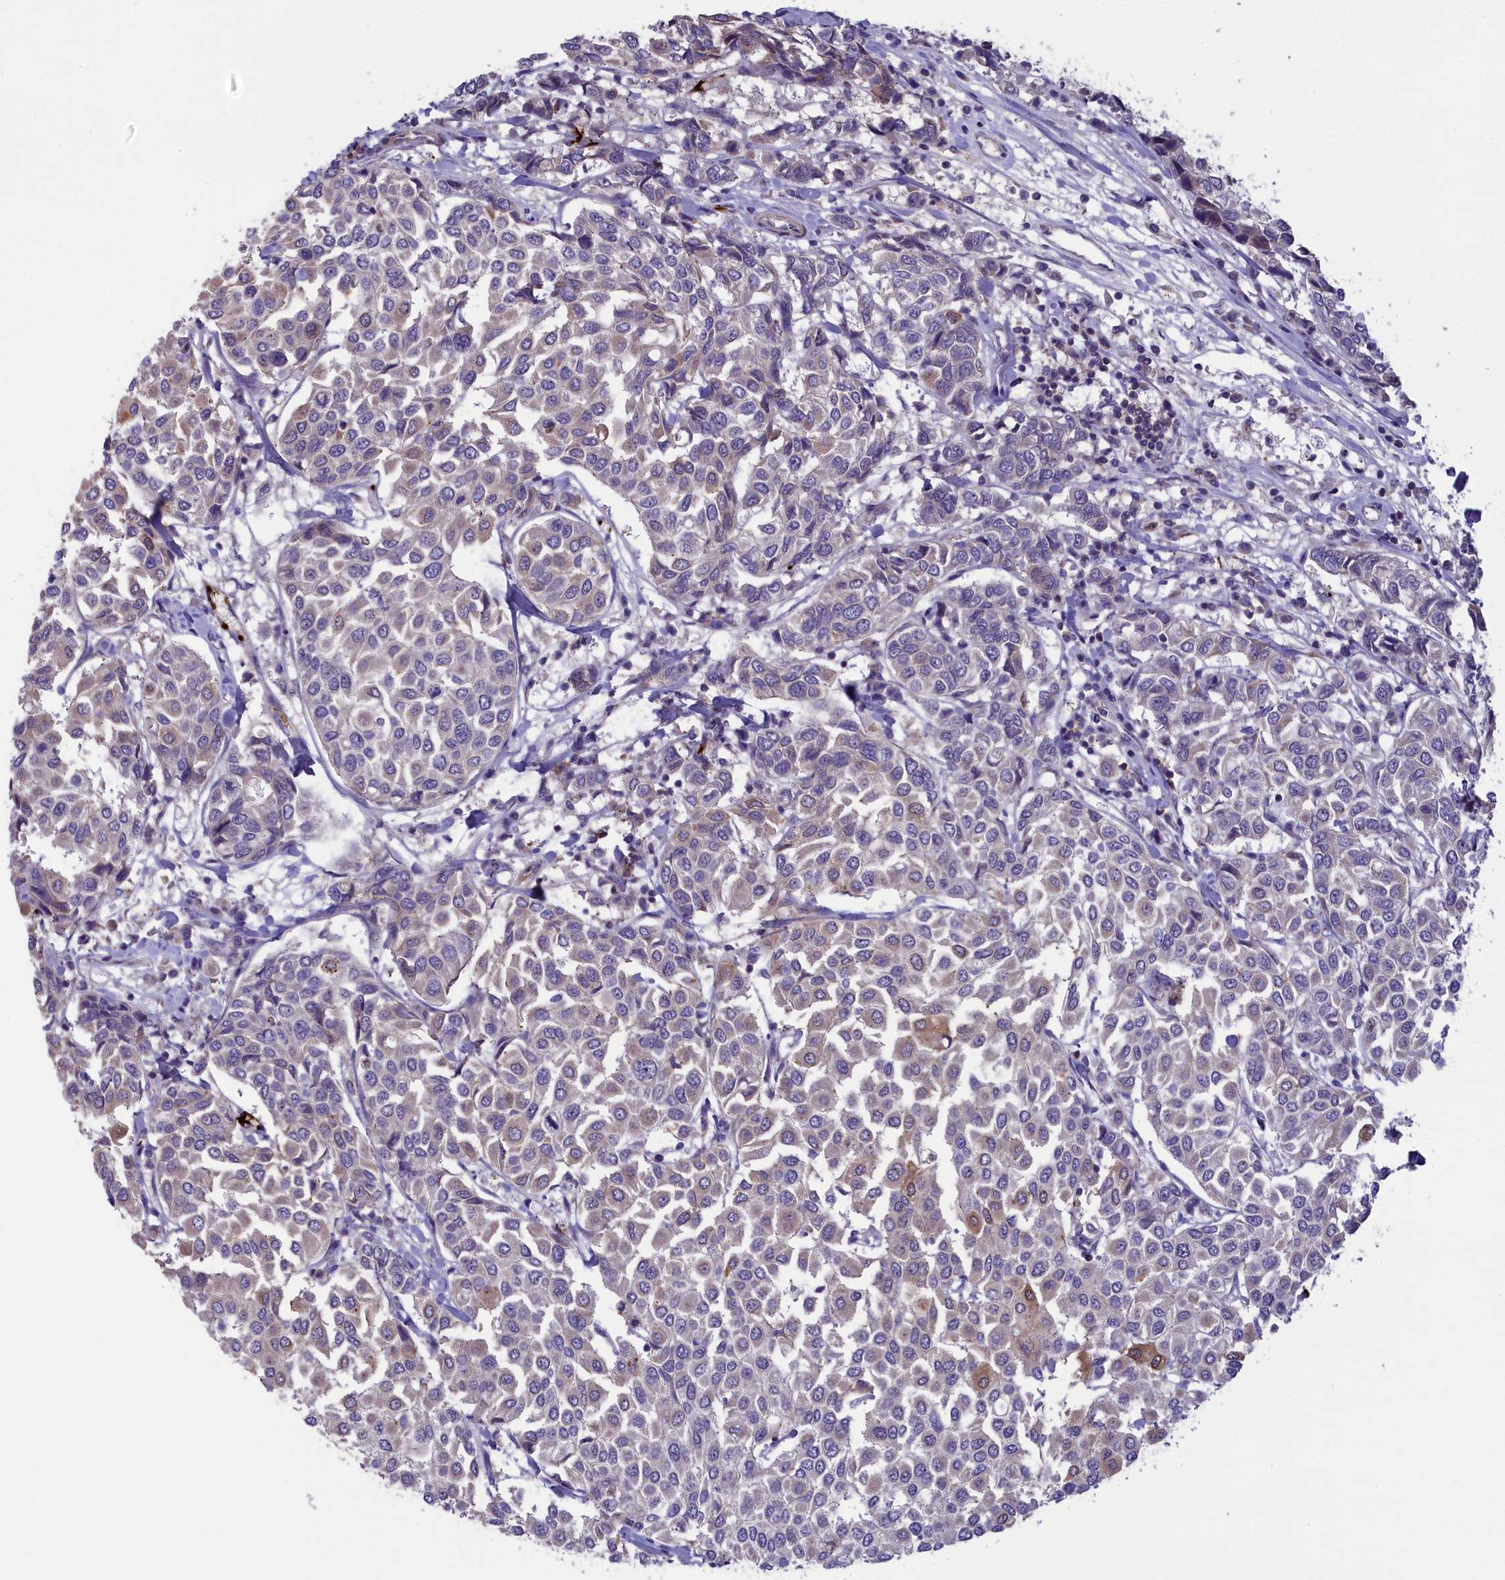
{"staining": {"intensity": "weak", "quantity": "25%-75%", "location": "cytoplasmic/membranous"}, "tissue": "breast cancer", "cell_type": "Tumor cells", "image_type": "cancer", "snomed": [{"axis": "morphology", "description": "Duct carcinoma"}, {"axis": "topography", "description": "Breast"}], "caption": "The immunohistochemical stain highlights weak cytoplasmic/membranous positivity in tumor cells of intraductal carcinoma (breast) tissue. The staining is performed using DAB brown chromogen to label protein expression. The nuclei are counter-stained blue using hematoxylin.", "gene": "HEATR3", "patient": {"sex": "female", "age": 55}}